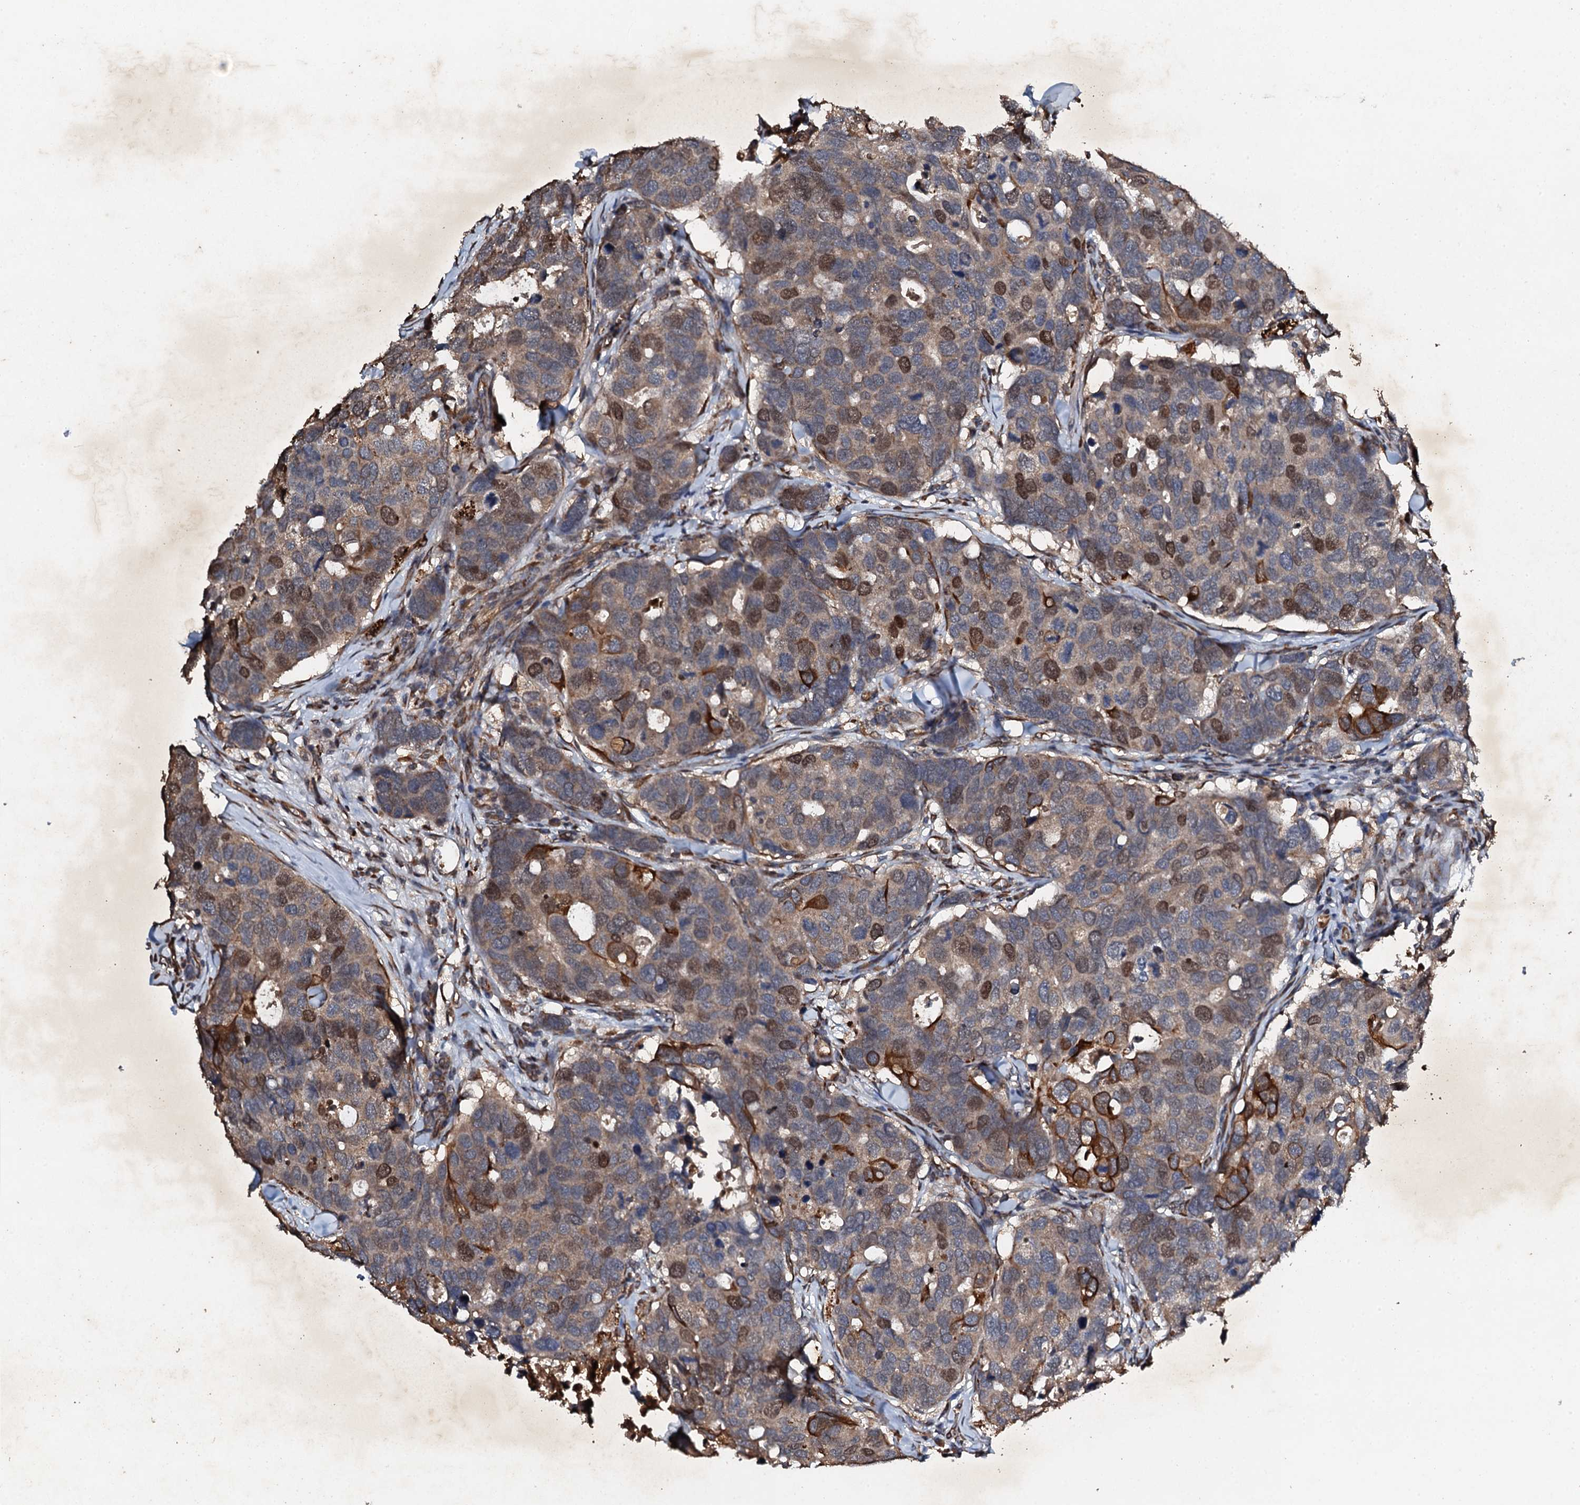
{"staining": {"intensity": "moderate", "quantity": ">75%", "location": "cytoplasmic/membranous,nuclear"}, "tissue": "breast cancer", "cell_type": "Tumor cells", "image_type": "cancer", "snomed": [{"axis": "morphology", "description": "Duct carcinoma"}, {"axis": "topography", "description": "Breast"}], "caption": "The image reveals immunohistochemical staining of breast cancer. There is moderate cytoplasmic/membranous and nuclear staining is present in approximately >75% of tumor cells. (Stains: DAB in brown, nuclei in blue, Microscopy: brightfield microscopy at high magnification).", "gene": "ADAMTS10", "patient": {"sex": "female", "age": 83}}